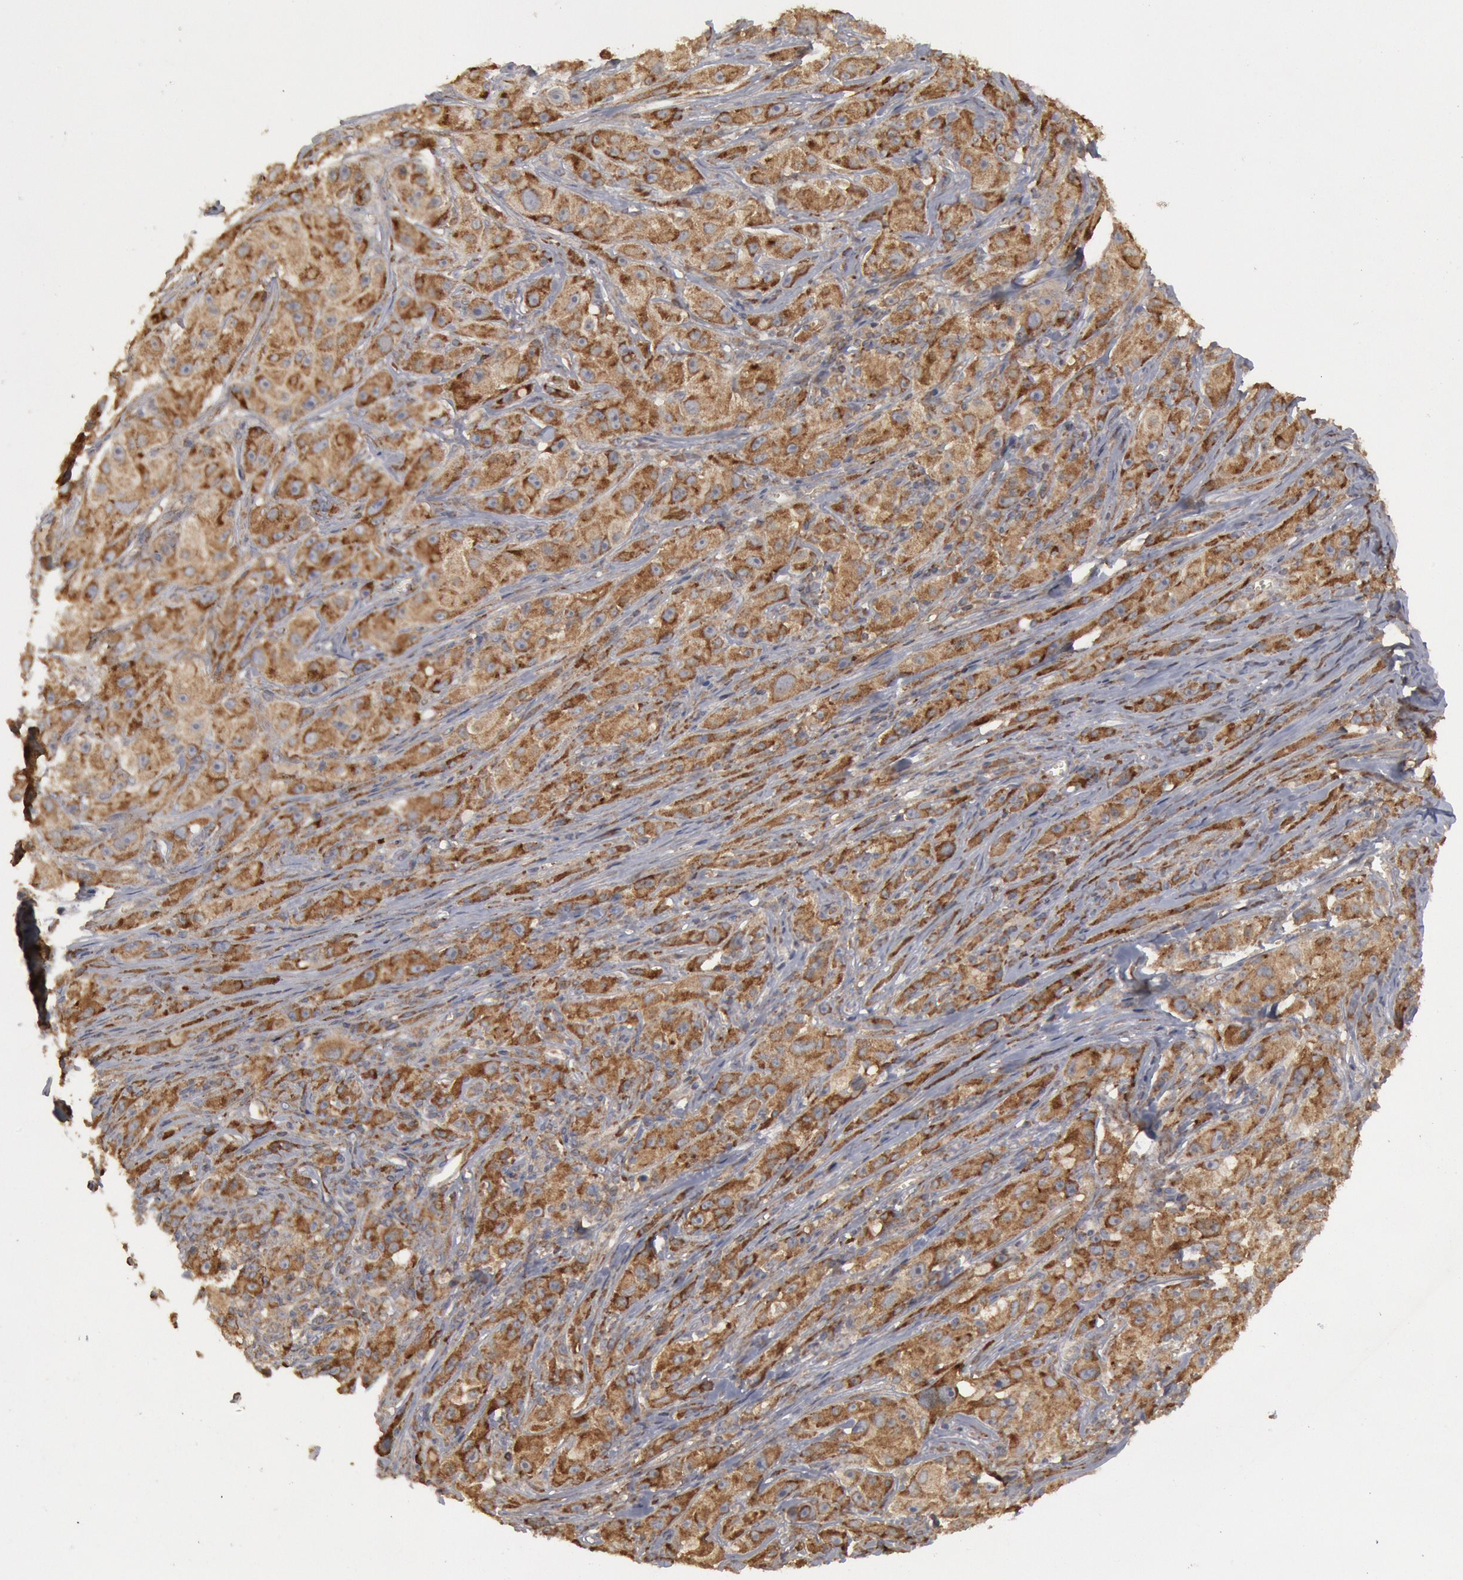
{"staining": {"intensity": "moderate", "quantity": ">75%", "location": "cytoplasmic/membranous"}, "tissue": "melanoma", "cell_type": "Tumor cells", "image_type": "cancer", "snomed": [{"axis": "morphology", "description": "Malignant melanoma, NOS"}, {"axis": "topography", "description": "Skin"}], "caption": "Protein expression analysis of malignant melanoma shows moderate cytoplasmic/membranous expression in approximately >75% of tumor cells.", "gene": "OSBPL8", "patient": {"sex": "male", "age": 56}}